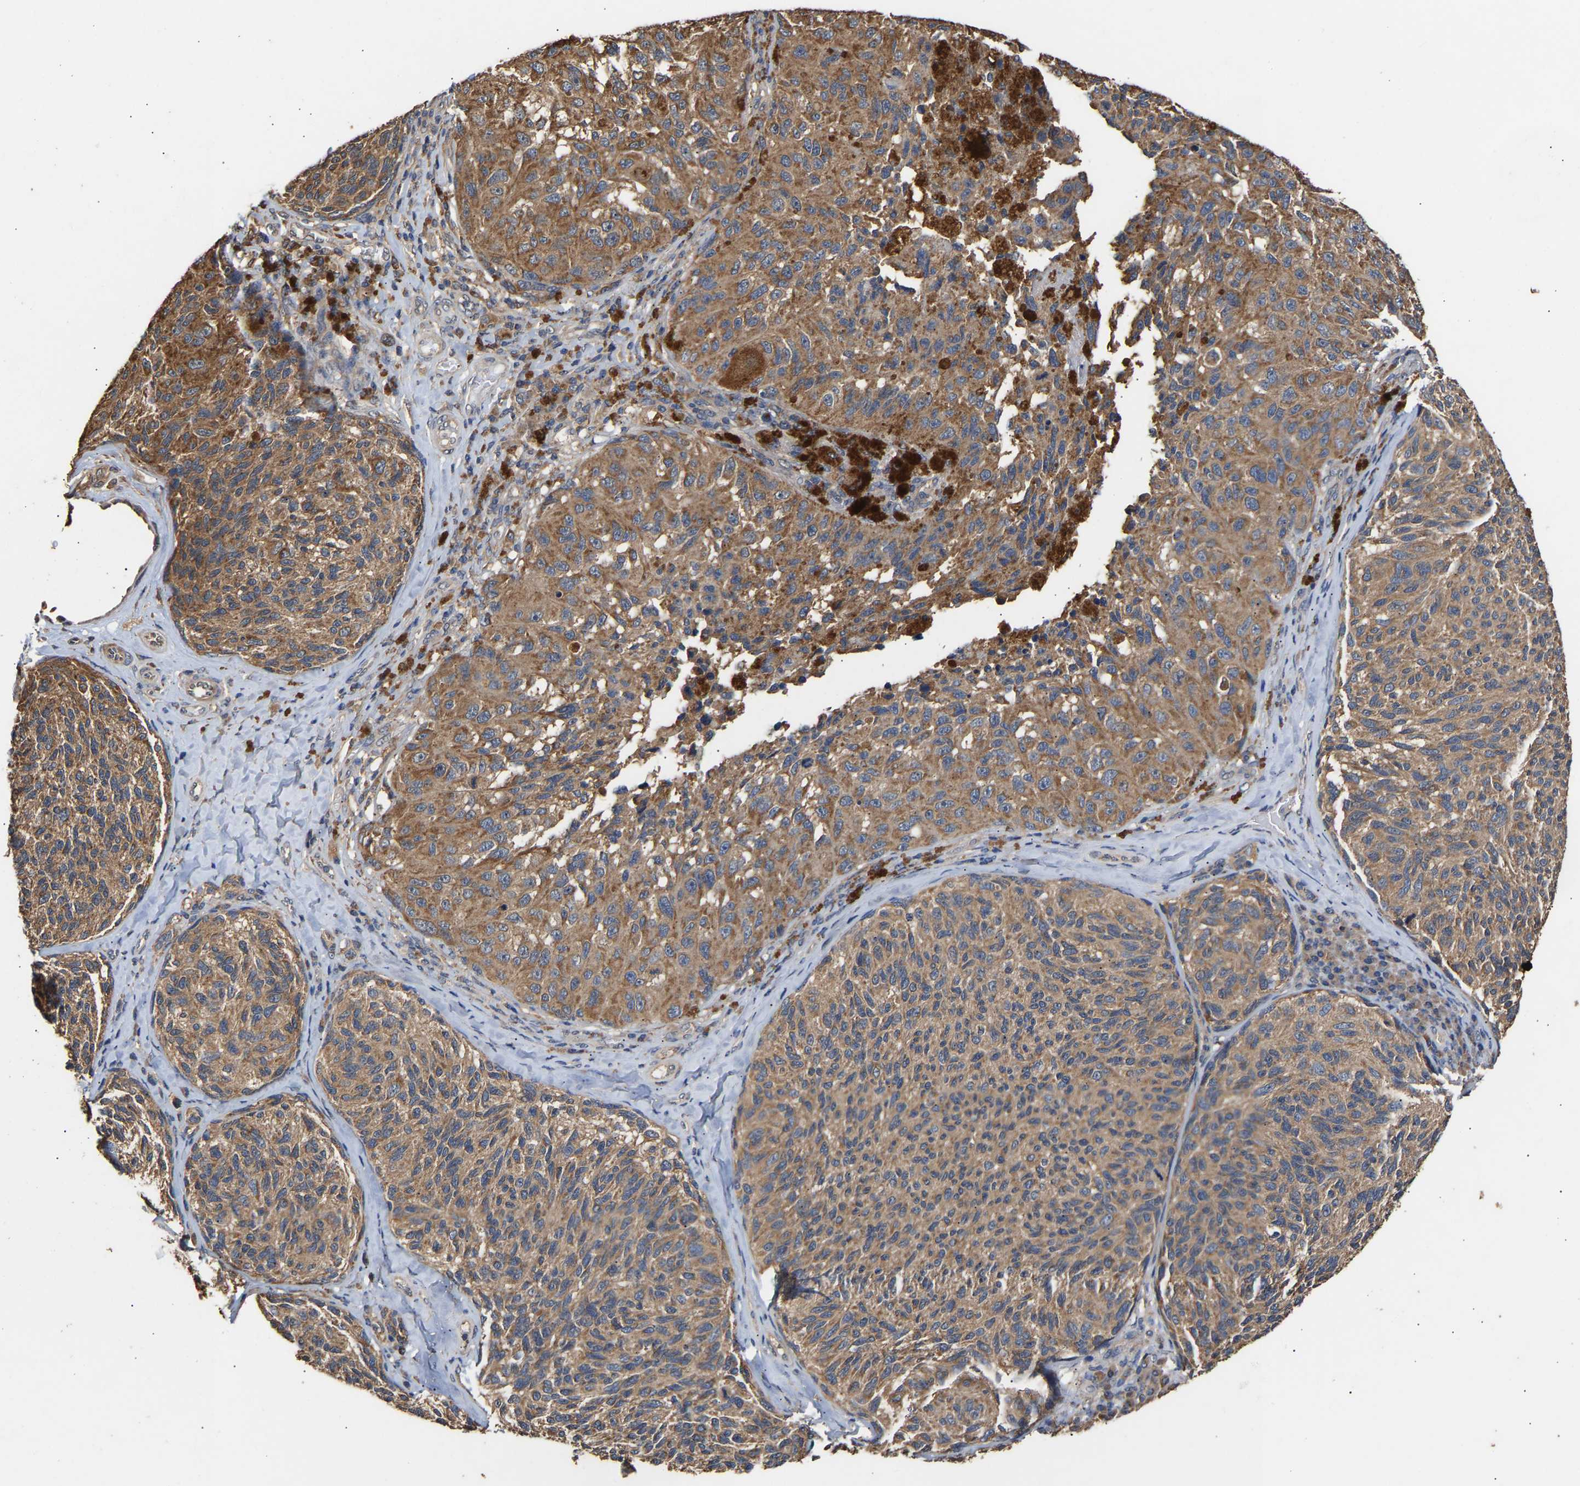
{"staining": {"intensity": "moderate", "quantity": ">75%", "location": "cytoplasmic/membranous"}, "tissue": "melanoma", "cell_type": "Tumor cells", "image_type": "cancer", "snomed": [{"axis": "morphology", "description": "Malignant melanoma, NOS"}, {"axis": "topography", "description": "Skin"}], "caption": "Immunohistochemical staining of malignant melanoma shows moderate cytoplasmic/membranous protein expression in about >75% of tumor cells.", "gene": "ZNF26", "patient": {"sex": "female", "age": 73}}